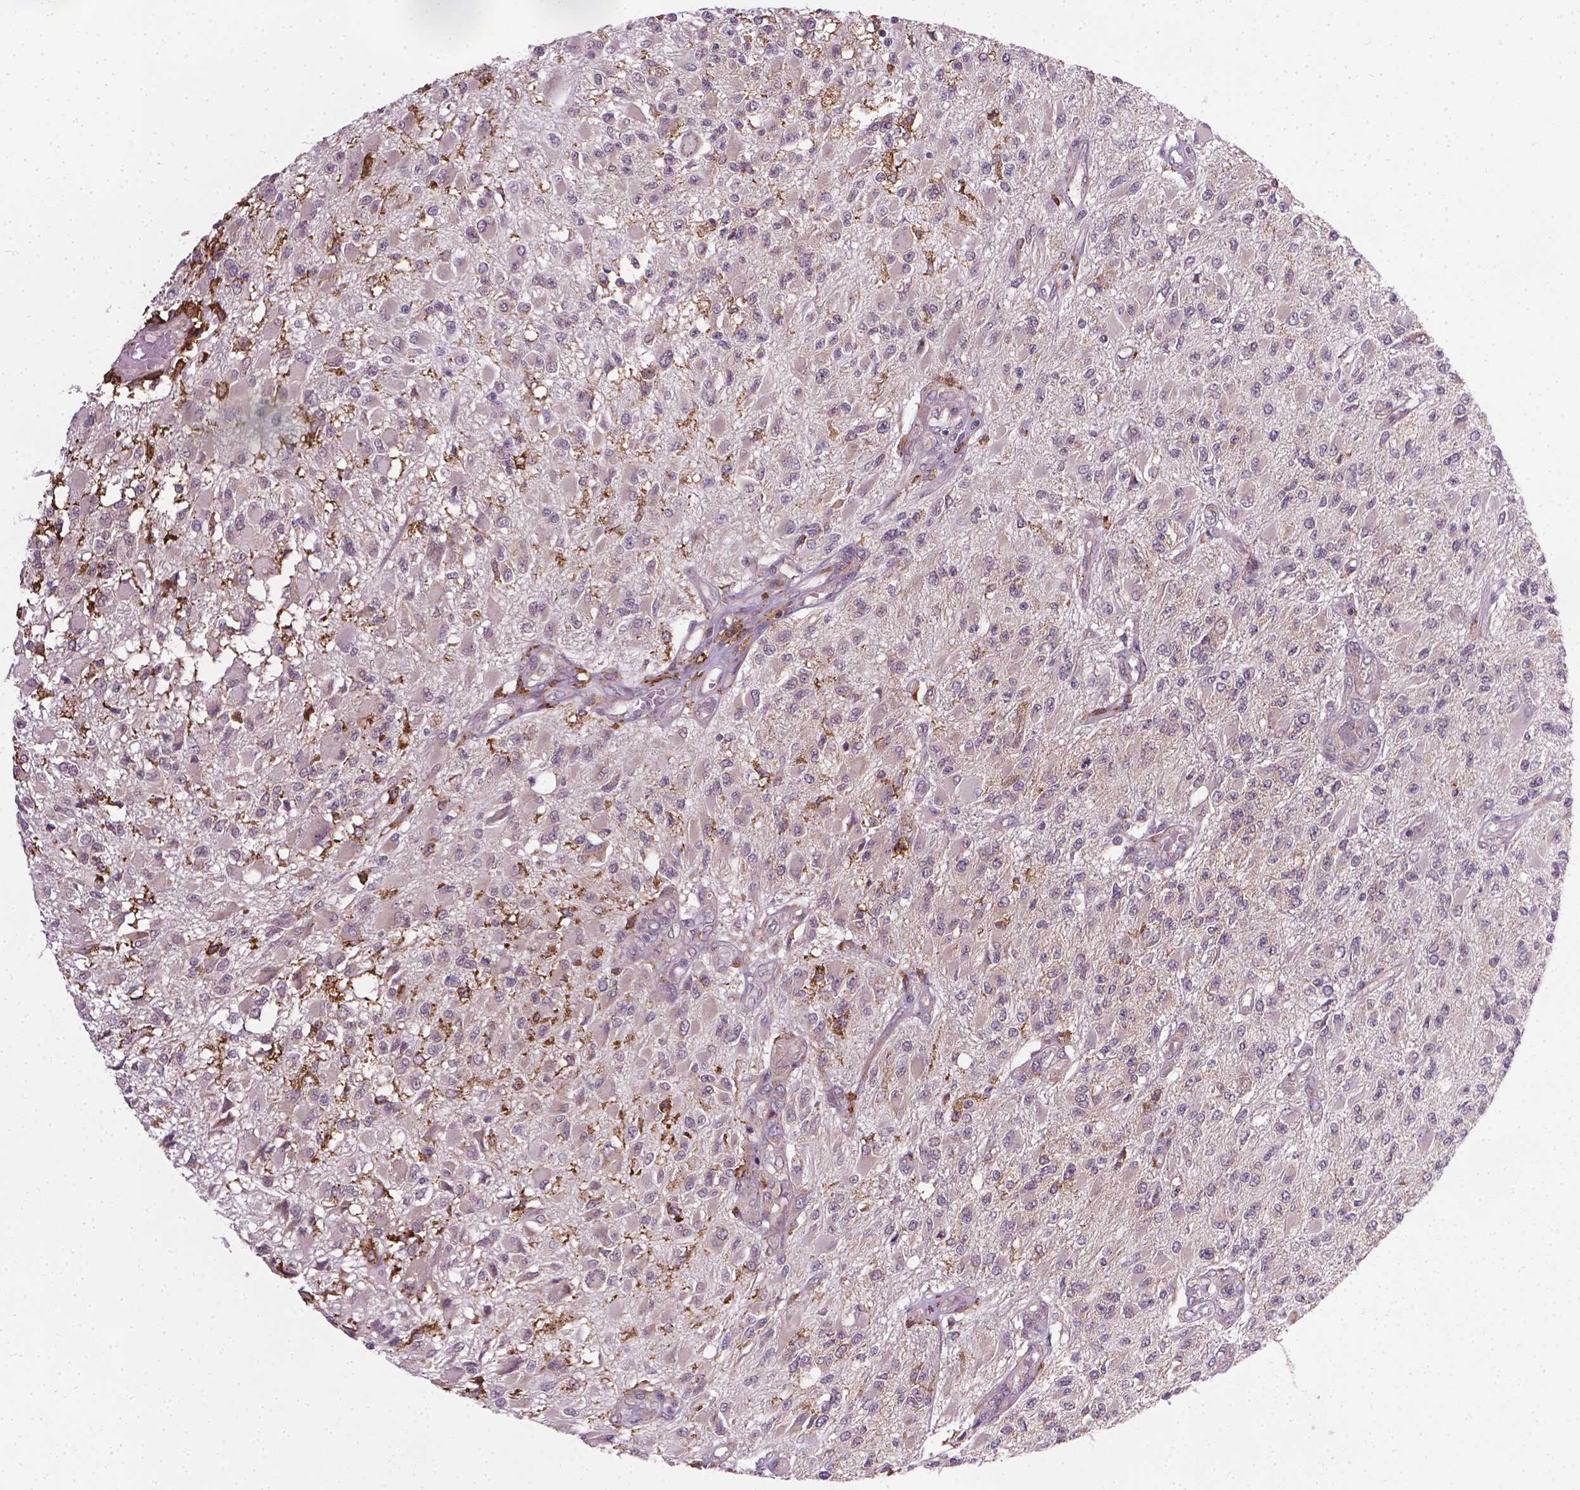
{"staining": {"intensity": "weak", "quantity": "<25%", "location": "cytoplasmic/membranous"}, "tissue": "glioma", "cell_type": "Tumor cells", "image_type": "cancer", "snomed": [{"axis": "morphology", "description": "Glioma, malignant, High grade"}, {"axis": "topography", "description": "Brain"}], "caption": "Tumor cells show no significant staining in glioma.", "gene": "PRAG1", "patient": {"sex": "female", "age": 63}}